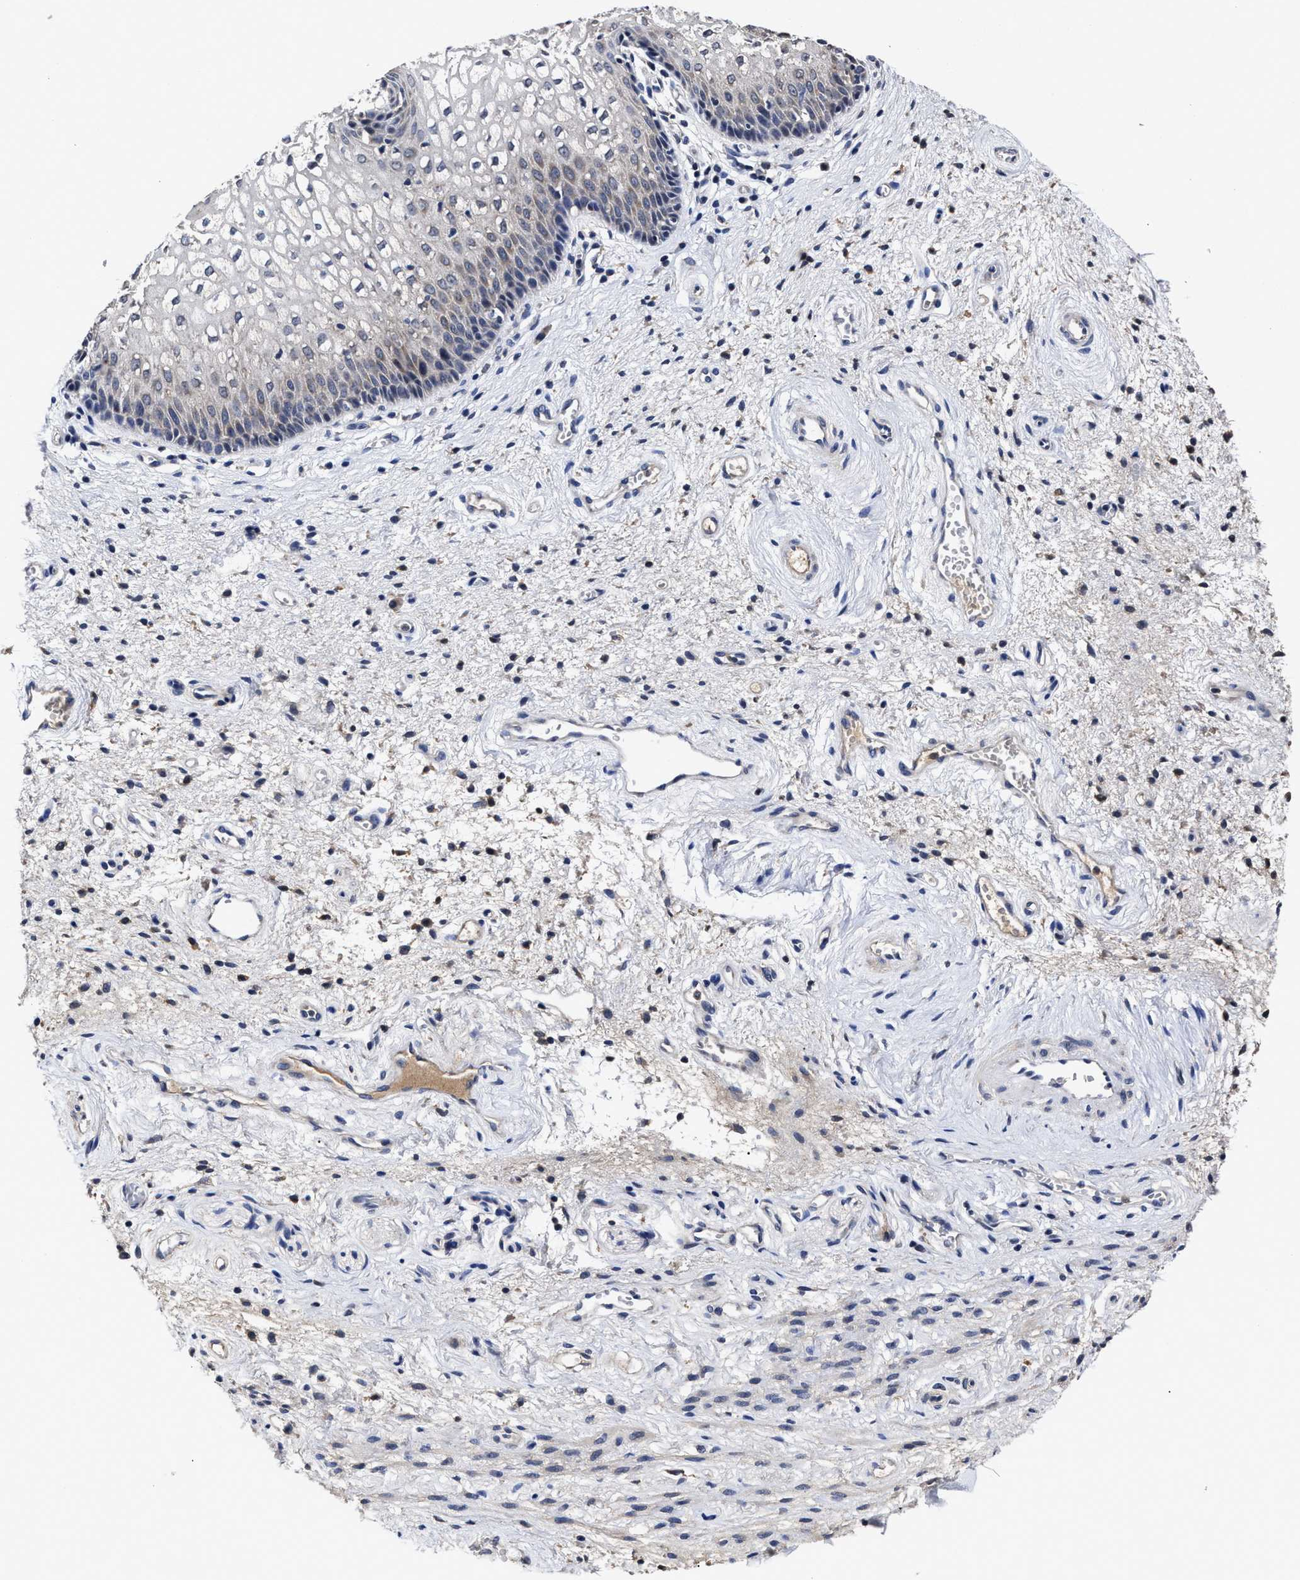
{"staining": {"intensity": "weak", "quantity": "<25%", "location": "cytoplasmic/membranous"}, "tissue": "vagina", "cell_type": "Squamous epithelial cells", "image_type": "normal", "snomed": [{"axis": "morphology", "description": "Normal tissue, NOS"}, {"axis": "topography", "description": "Vagina"}], "caption": "Squamous epithelial cells show no significant staining in normal vagina. (DAB IHC, high magnification).", "gene": "SOCS5", "patient": {"sex": "female", "age": 34}}